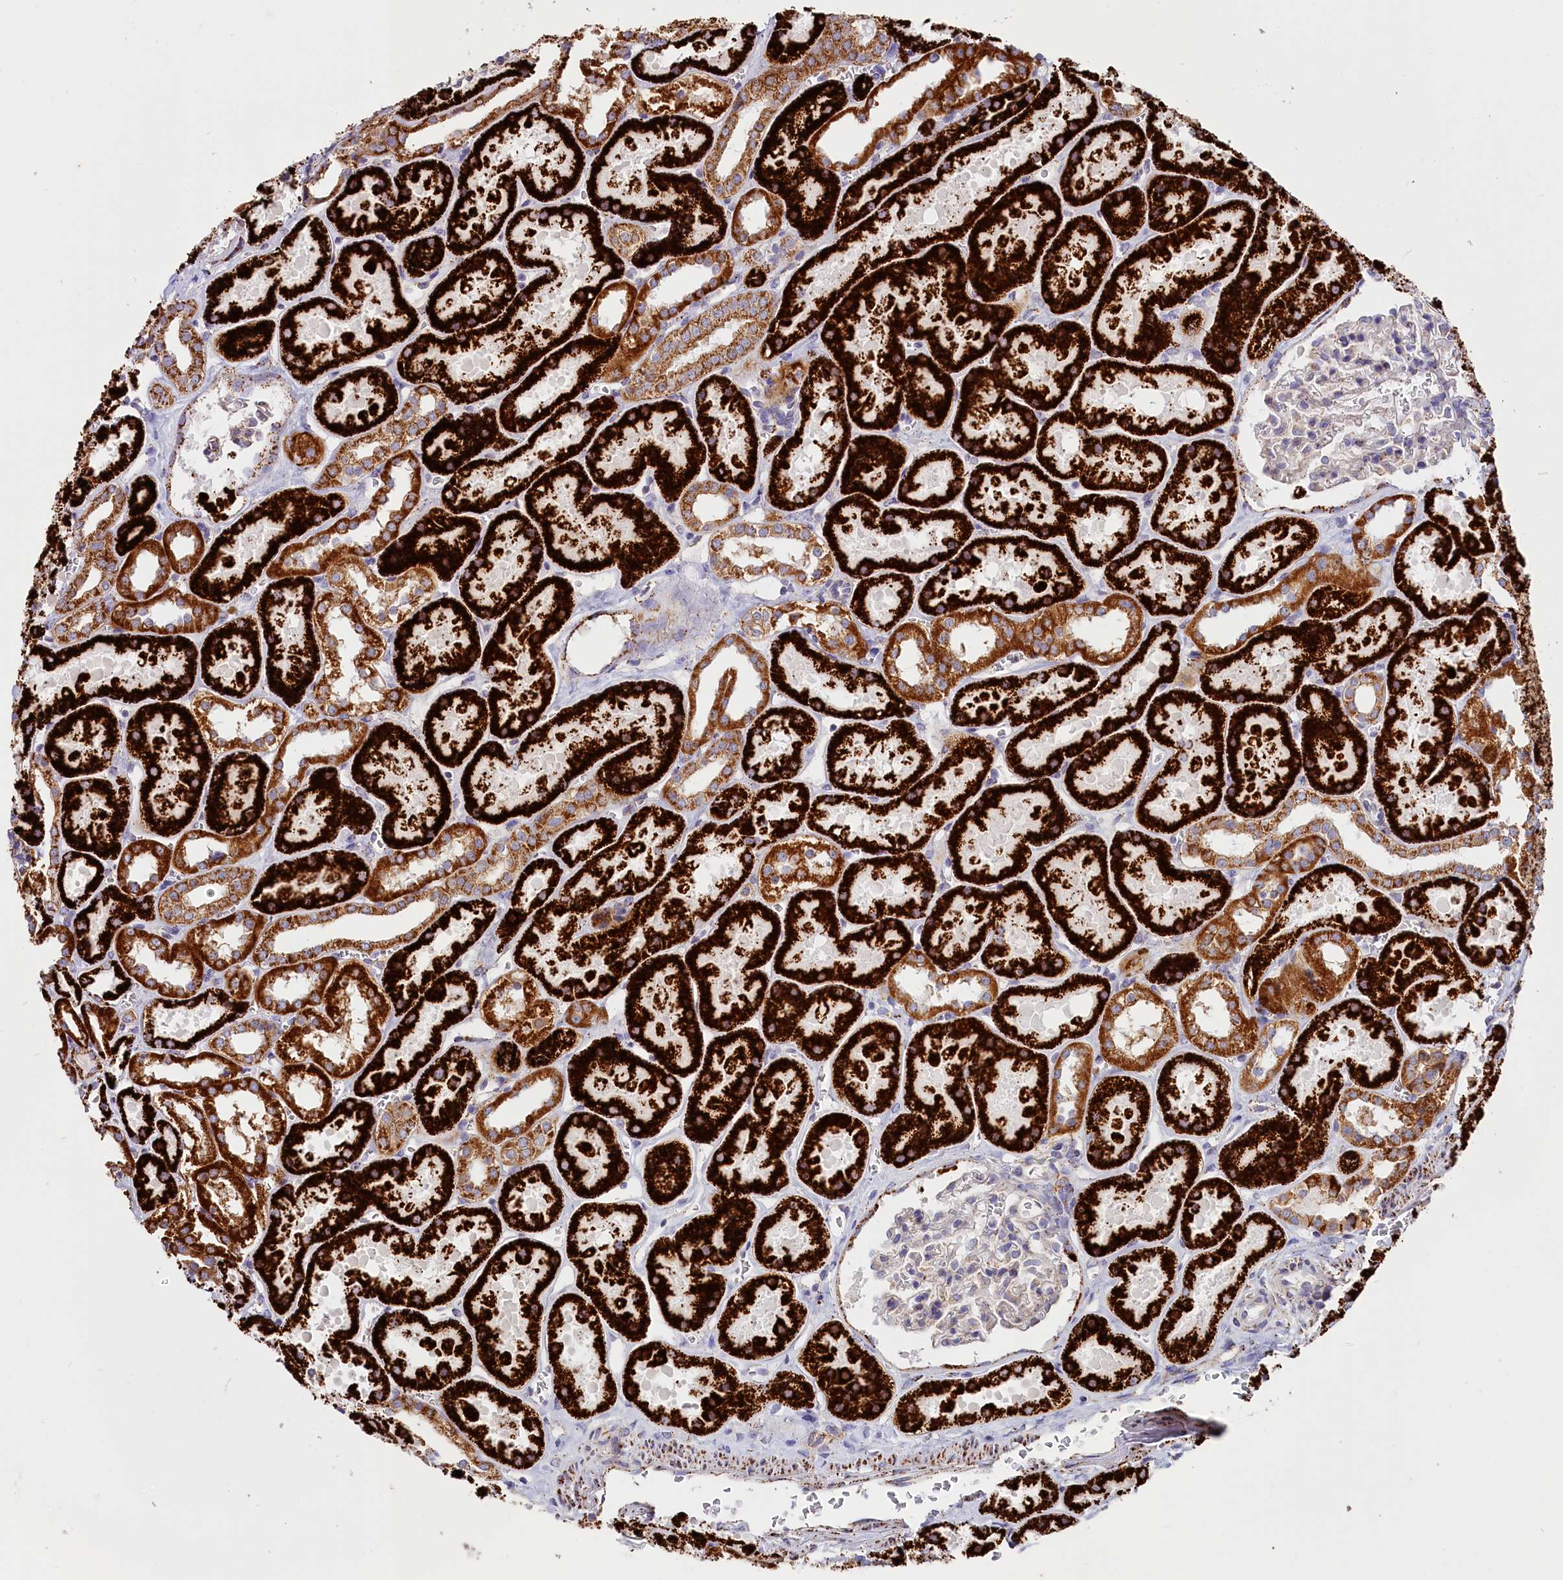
{"staining": {"intensity": "negative", "quantity": "none", "location": "none"}, "tissue": "kidney", "cell_type": "Cells in glomeruli", "image_type": "normal", "snomed": [{"axis": "morphology", "description": "Normal tissue, NOS"}, {"axis": "topography", "description": "Kidney"}], "caption": "Immunohistochemistry (IHC) image of unremarkable kidney: kidney stained with DAB (3,3'-diaminobenzidine) demonstrates no significant protein staining in cells in glomeruli. (Brightfield microscopy of DAB IHC at high magnification).", "gene": "AKTIP", "patient": {"sex": "female", "age": 41}}